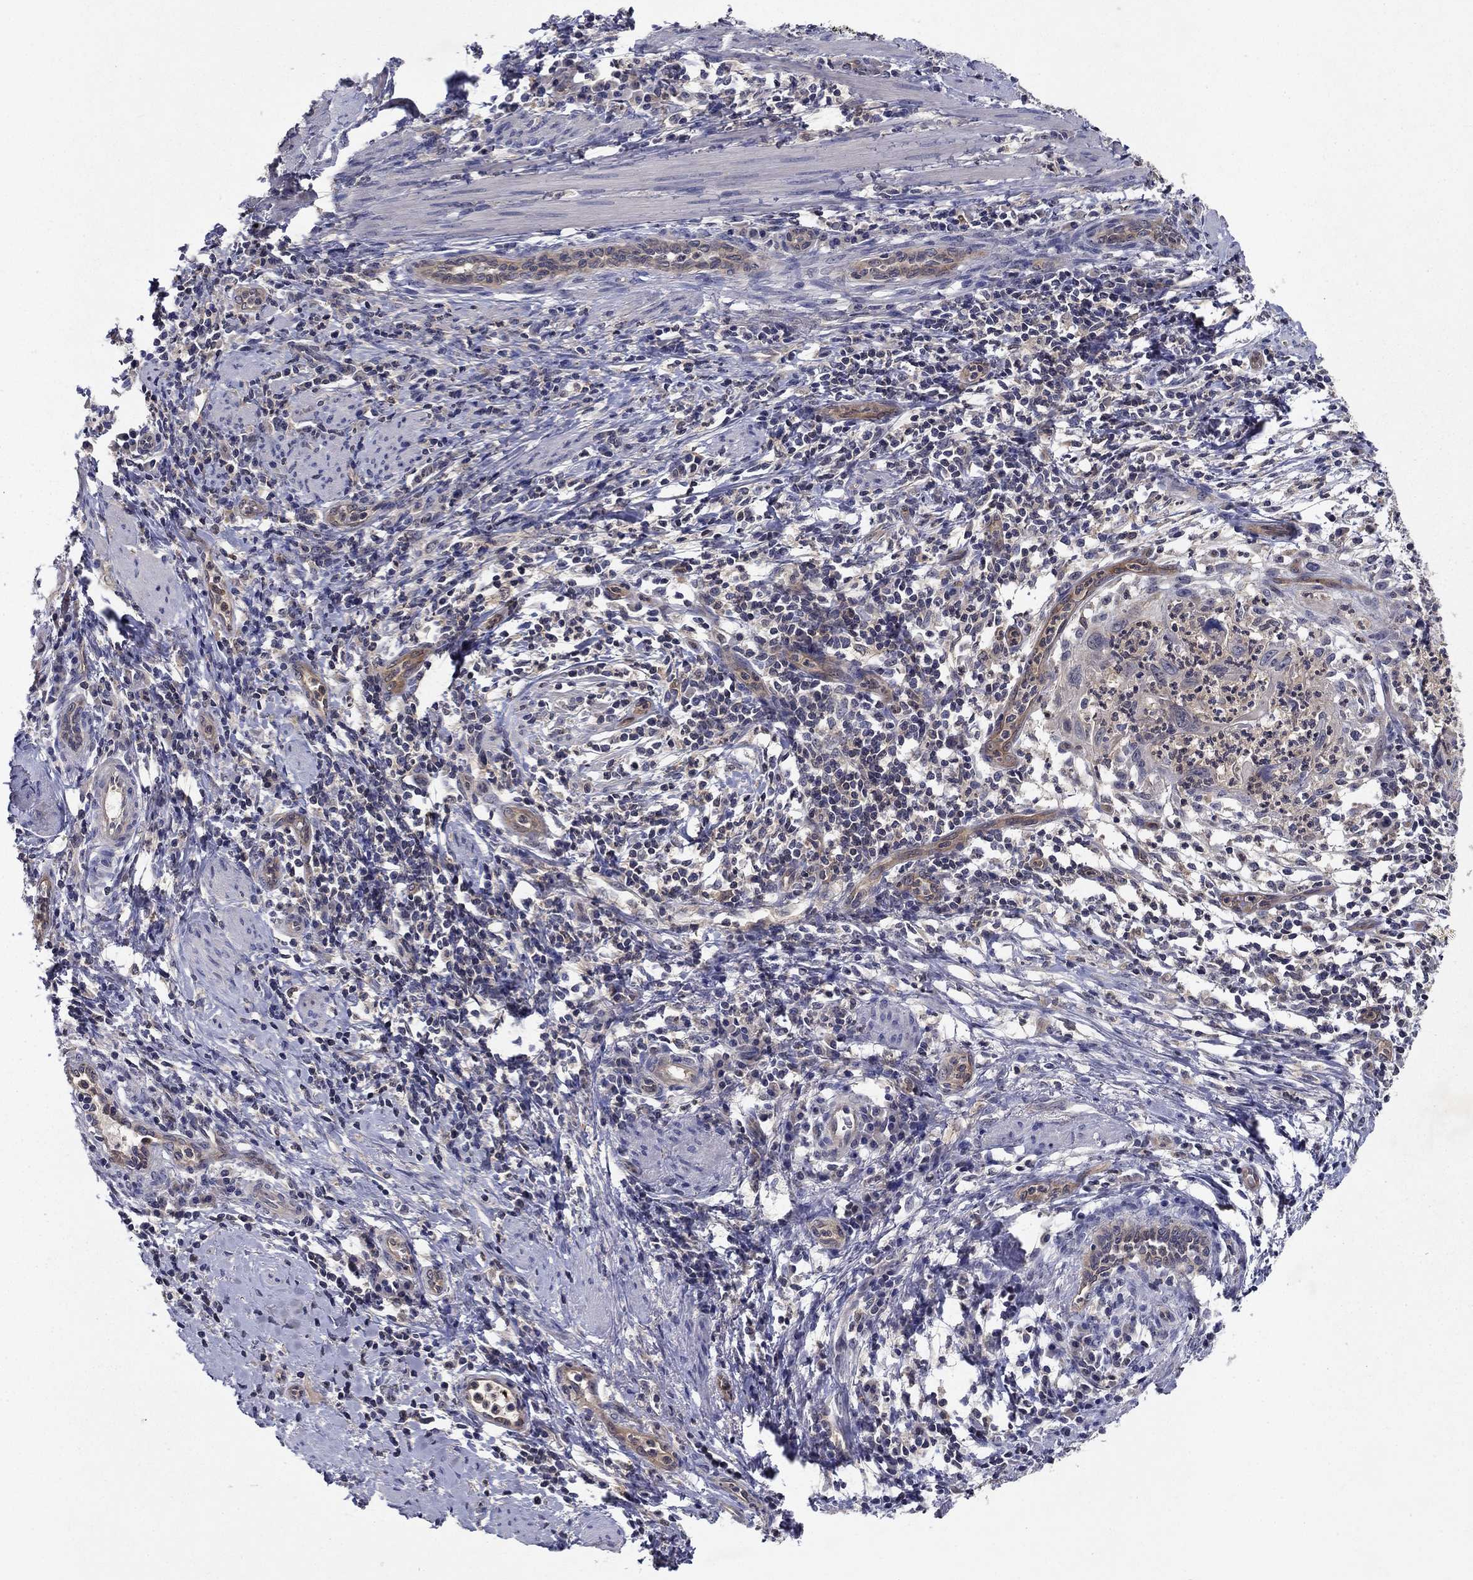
{"staining": {"intensity": "weak", "quantity": "<25%", "location": "cytoplasmic/membranous"}, "tissue": "cervical cancer", "cell_type": "Tumor cells", "image_type": "cancer", "snomed": [{"axis": "morphology", "description": "Squamous cell carcinoma, NOS"}, {"axis": "topography", "description": "Cervix"}], "caption": "Tumor cells show no significant protein positivity in cervical cancer (squamous cell carcinoma).", "gene": "GLTP", "patient": {"sex": "female", "age": 26}}